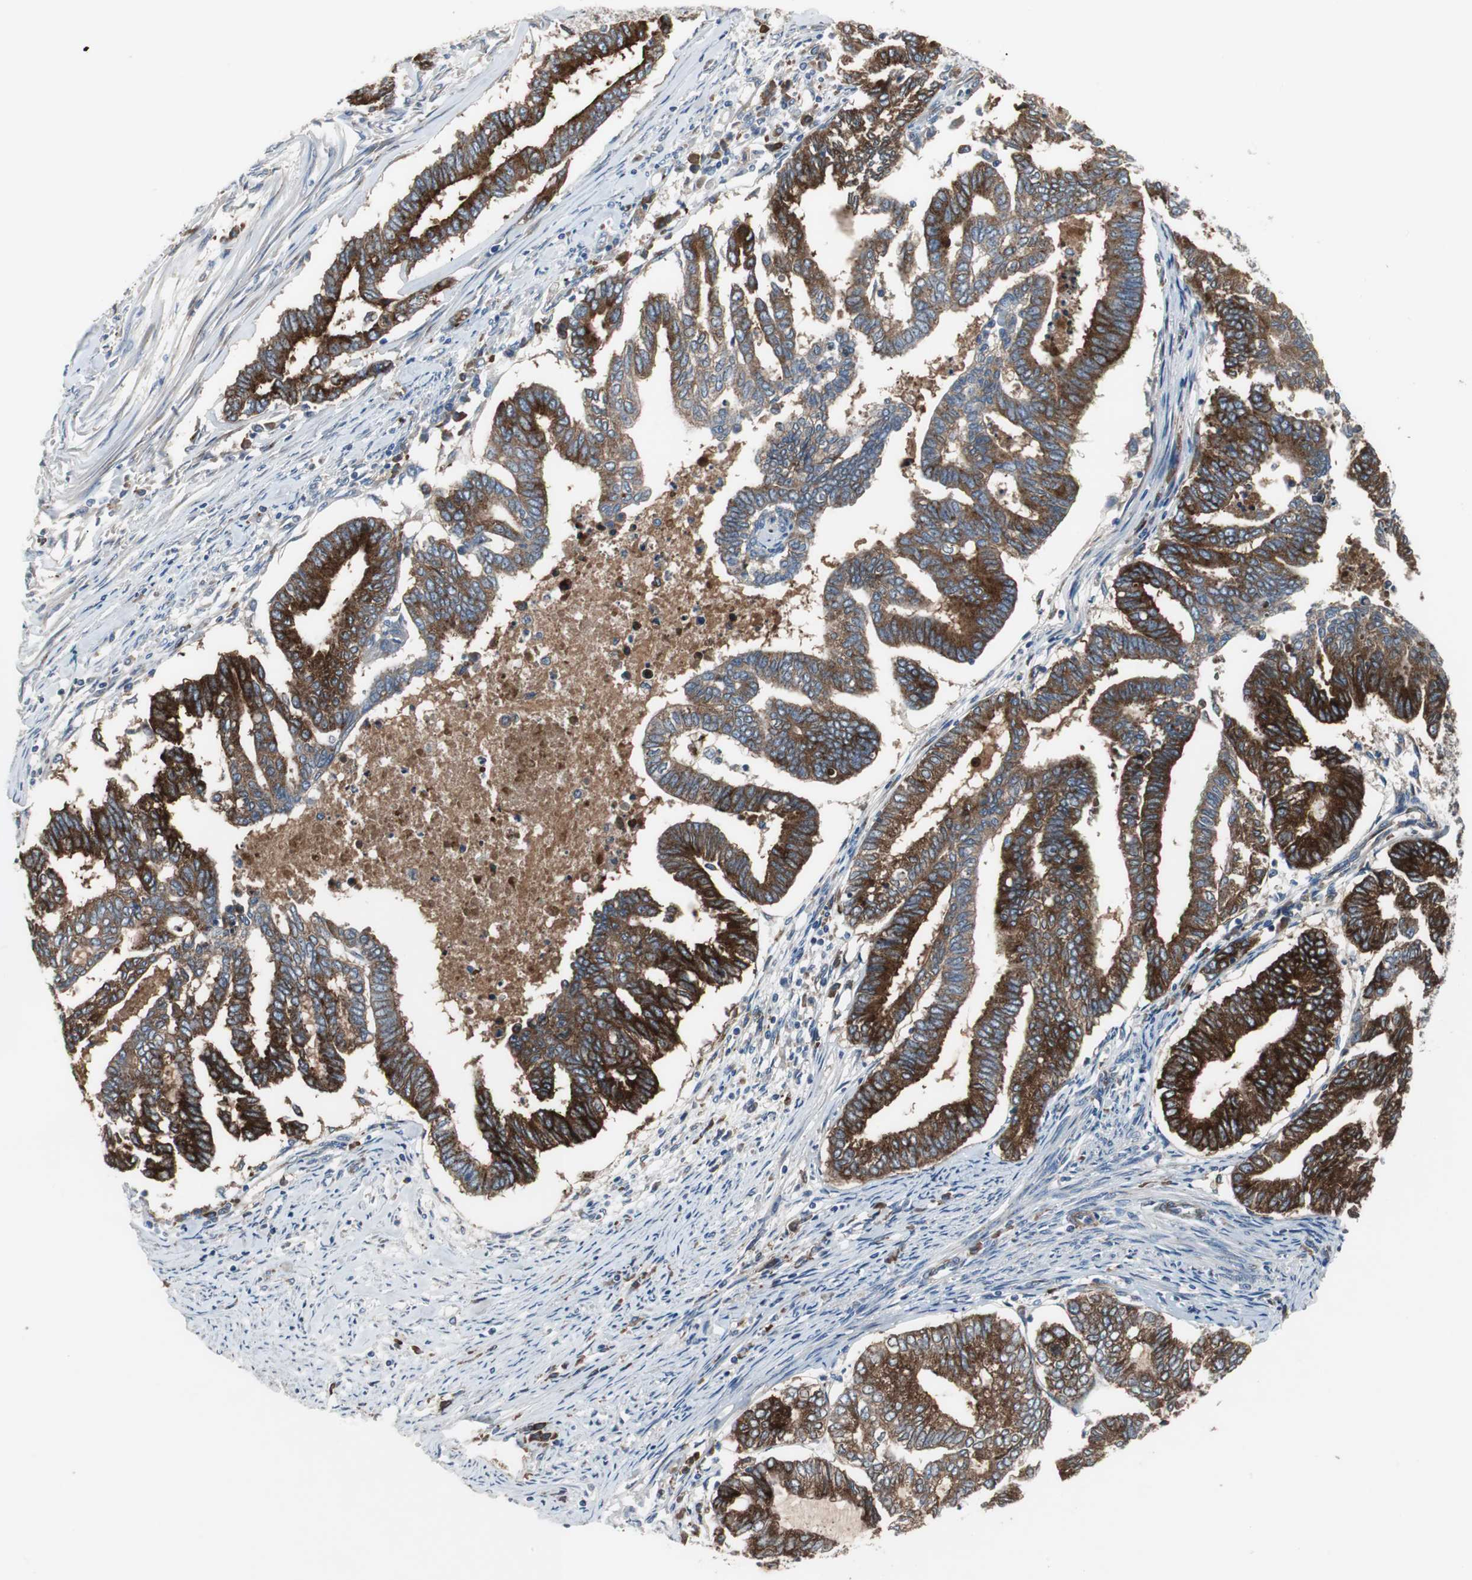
{"staining": {"intensity": "strong", "quantity": ">75%", "location": "cytoplasmic/membranous"}, "tissue": "endometrial cancer", "cell_type": "Tumor cells", "image_type": "cancer", "snomed": [{"axis": "morphology", "description": "Adenocarcinoma, NOS"}, {"axis": "topography", "description": "Endometrium"}], "caption": "IHC photomicrograph of human adenocarcinoma (endometrial) stained for a protein (brown), which exhibits high levels of strong cytoplasmic/membranous staining in about >75% of tumor cells.", "gene": "SORT1", "patient": {"sex": "female", "age": 79}}